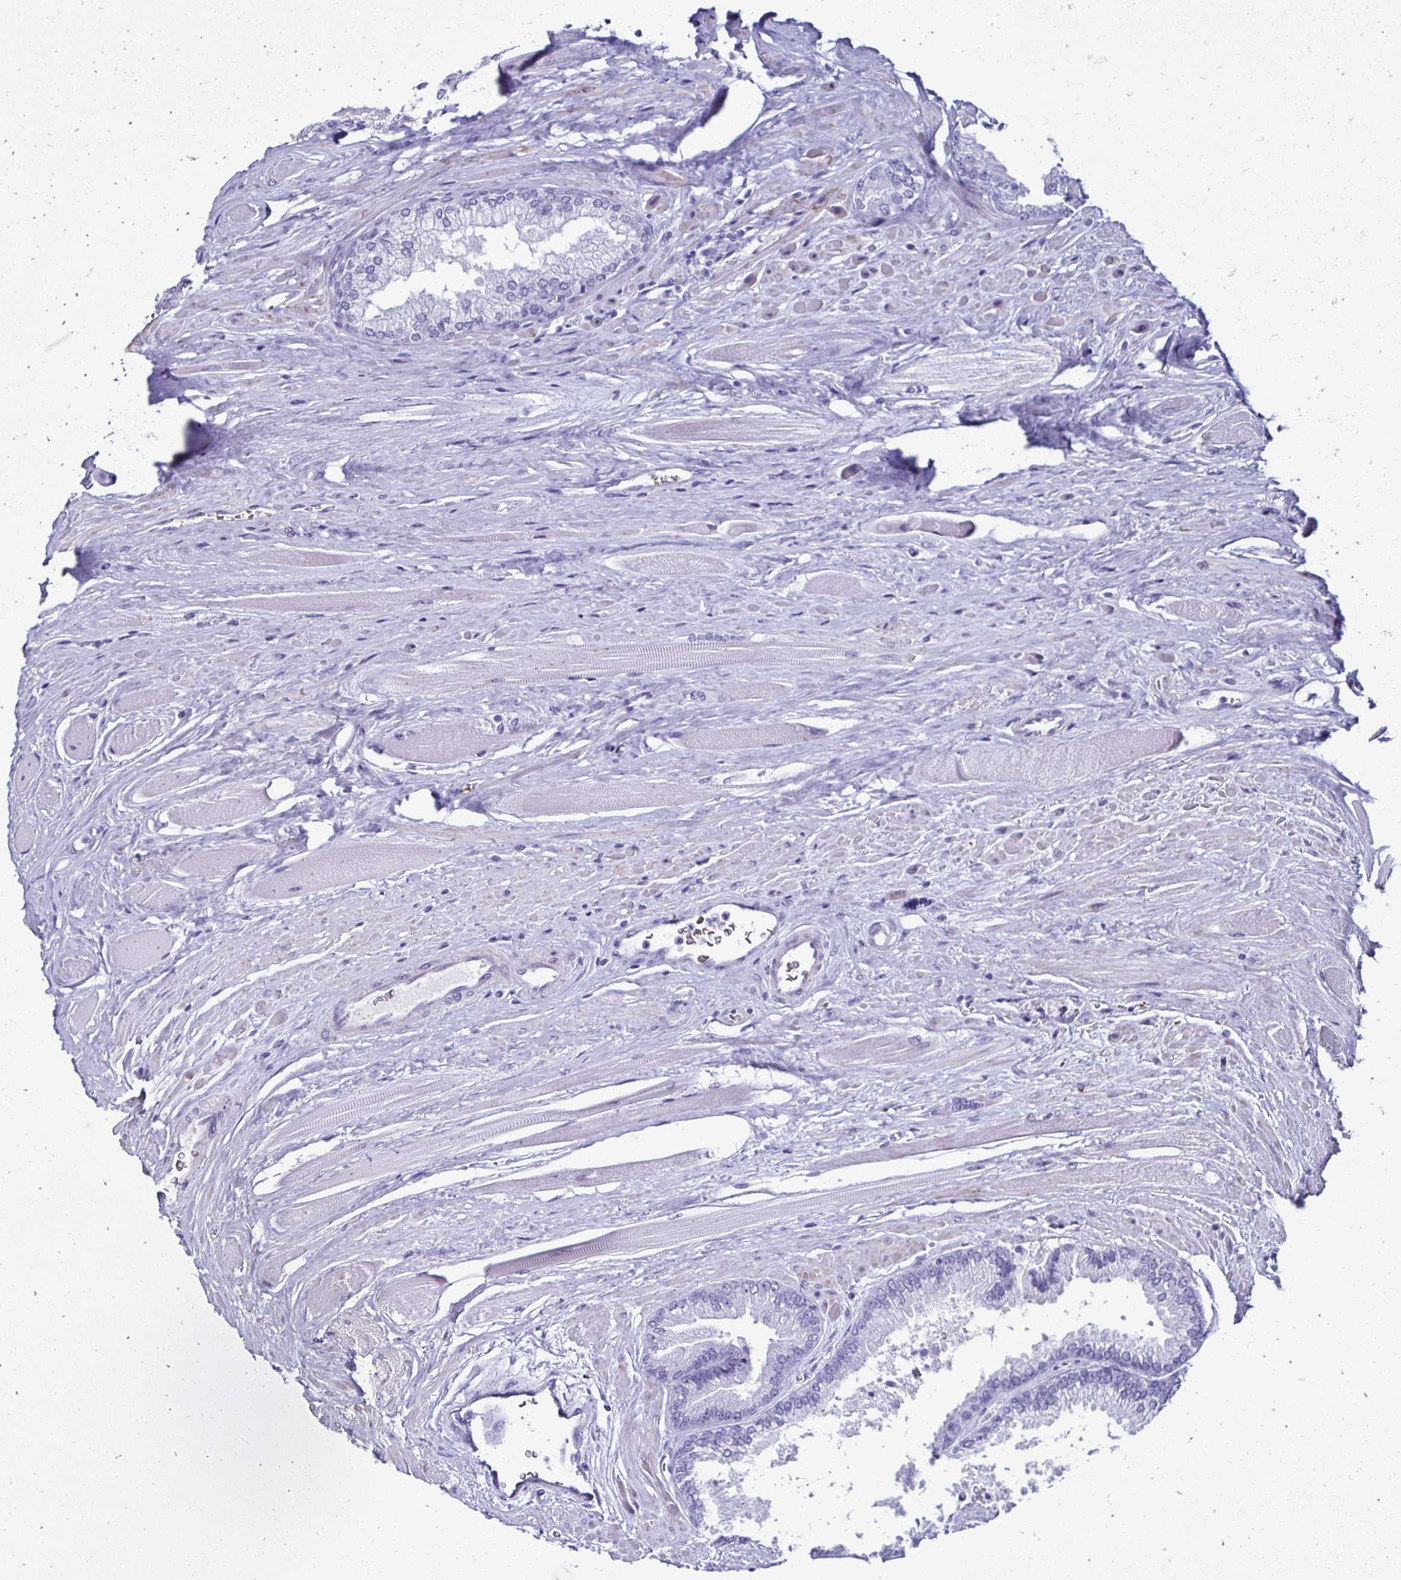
{"staining": {"intensity": "negative", "quantity": "none", "location": "none"}, "tissue": "prostate cancer", "cell_type": "Tumor cells", "image_type": "cancer", "snomed": [{"axis": "morphology", "description": "Adenocarcinoma, Low grade"}, {"axis": "topography", "description": "Prostate"}], "caption": "Image shows no significant protein staining in tumor cells of prostate cancer.", "gene": "RHBDL3", "patient": {"sex": "male", "age": 67}}